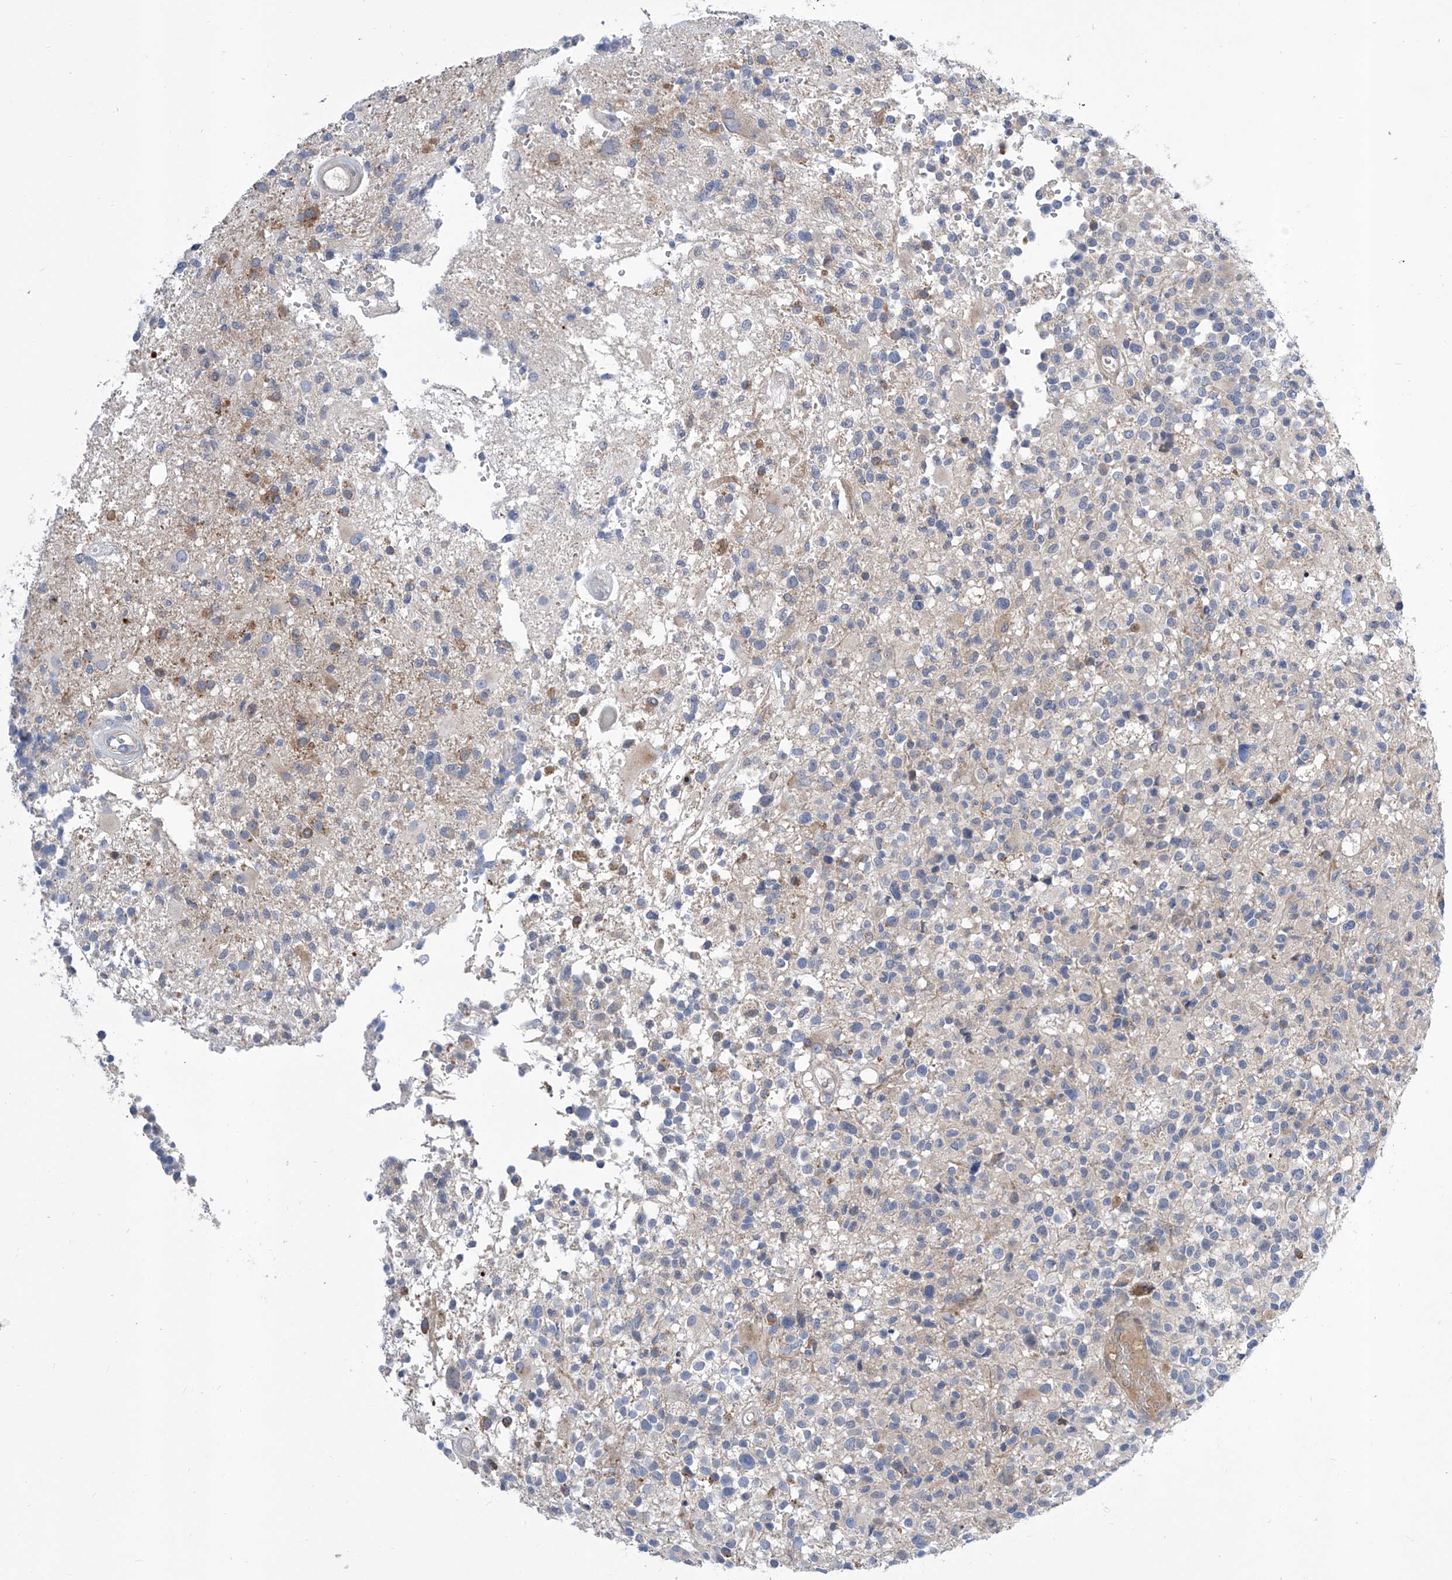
{"staining": {"intensity": "negative", "quantity": "none", "location": "none"}, "tissue": "glioma", "cell_type": "Tumor cells", "image_type": "cancer", "snomed": [{"axis": "morphology", "description": "Glioma, malignant, High grade"}, {"axis": "morphology", "description": "Glioblastoma, NOS"}, {"axis": "topography", "description": "Brain"}], "caption": "A photomicrograph of human glioblastoma is negative for staining in tumor cells.", "gene": "SRBD1", "patient": {"sex": "male", "age": 60}}